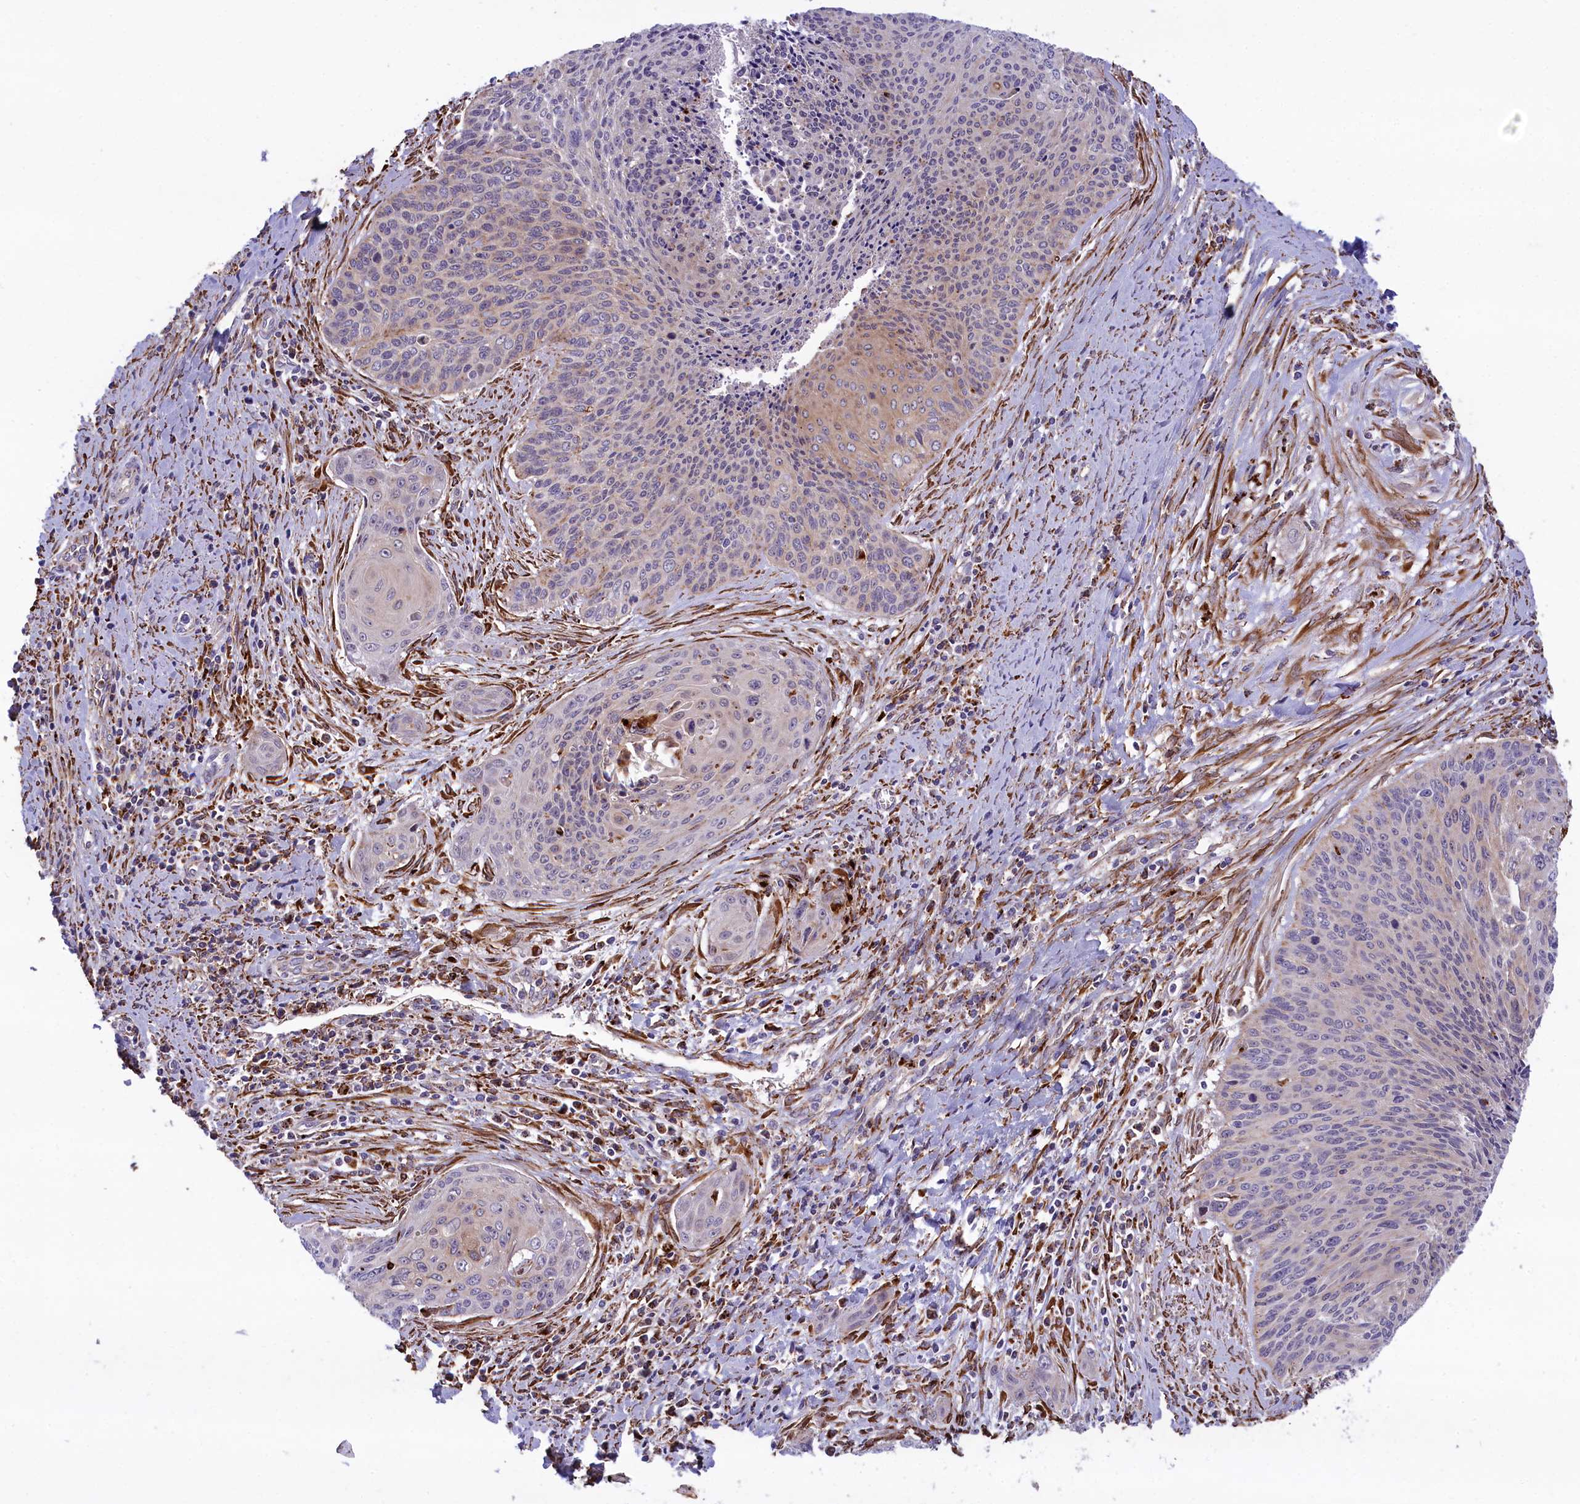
{"staining": {"intensity": "moderate", "quantity": "25%-75%", "location": "cytoplasmic/membranous"}, "tissue": "cervical cancer", "cell_type": "Tumor cells", "image_type": "cancer", "snomed": [{"axis": "morphology", "description": "Squamous cell carcinoma, NOS"}, {"axis": "topography", "description": "Cervix"}], "caption": "DAB (3,3'-diaminobenzidine) immunohistochemical staining of squamous cell carcinoma (cervical) shows moderate cytoplasmic/membranous protein expression in approximately 25%-75% of tumor cells.", "gene": "MAN2B1", "patient": {"sex": "female", "age": 55}}